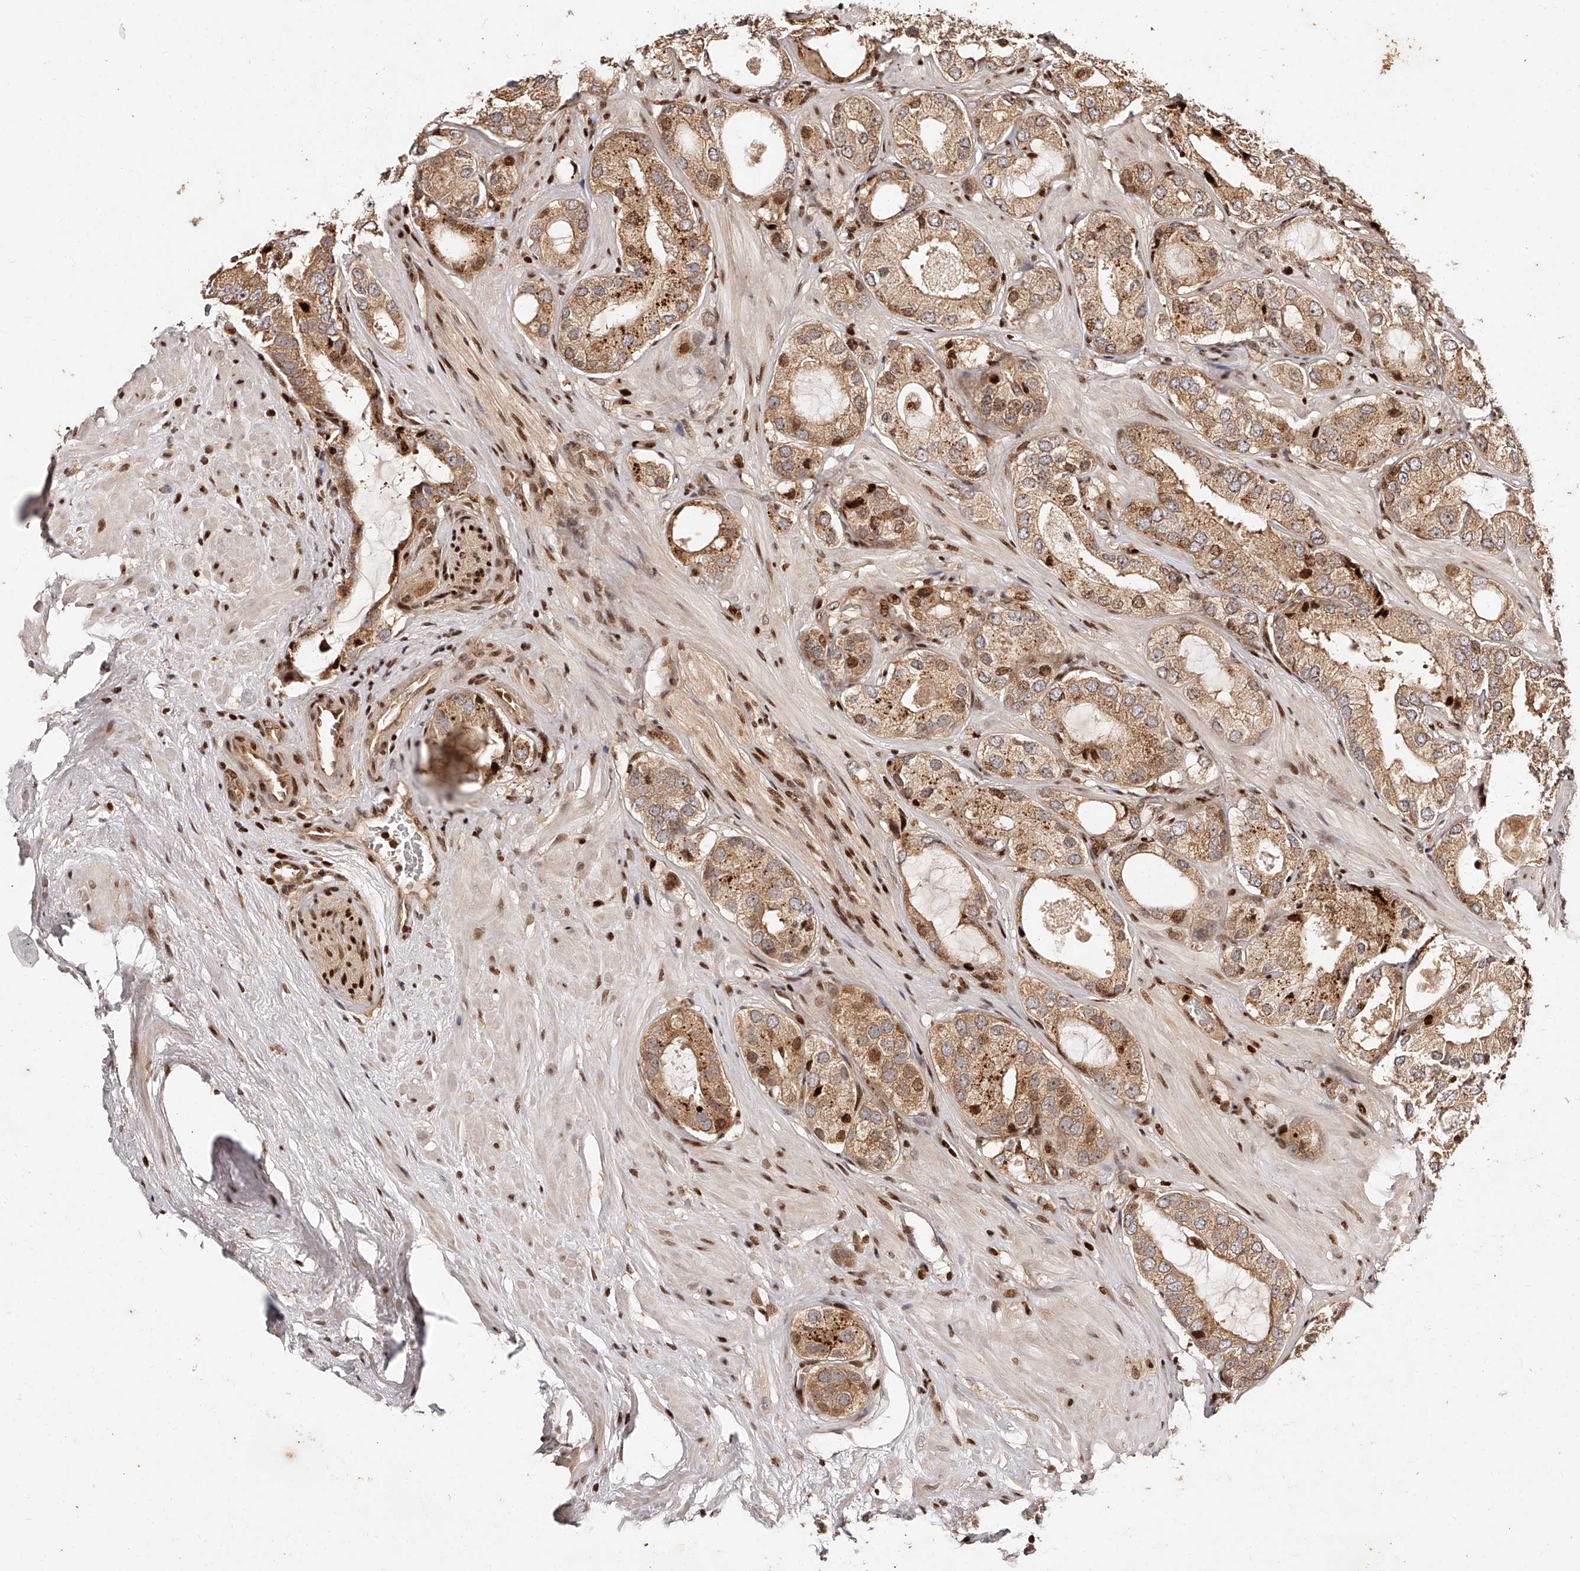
{"staining": {"intensity": "moderate", "quantity": ">75%", "location": "cytoplasmic/membranous,nuclear"}, "tissue": "prostate cancer", "cell_type": "Tumor cells", "image_type": "cancer", "snomed": [{"axis": "morphology", "description": "Adenocarcinoma, High grade"}, {"axis": "topography", "description": "Prostate"}], "caption": "Moderate cytoplasmic/membranous and nuclear expression is appreciated in approximately >75% of tumor cells in prostate cancer (high-grade adenocarcinoma).", "gene": "PFDN2", "patient": {"sex": "male", "age": 59}}